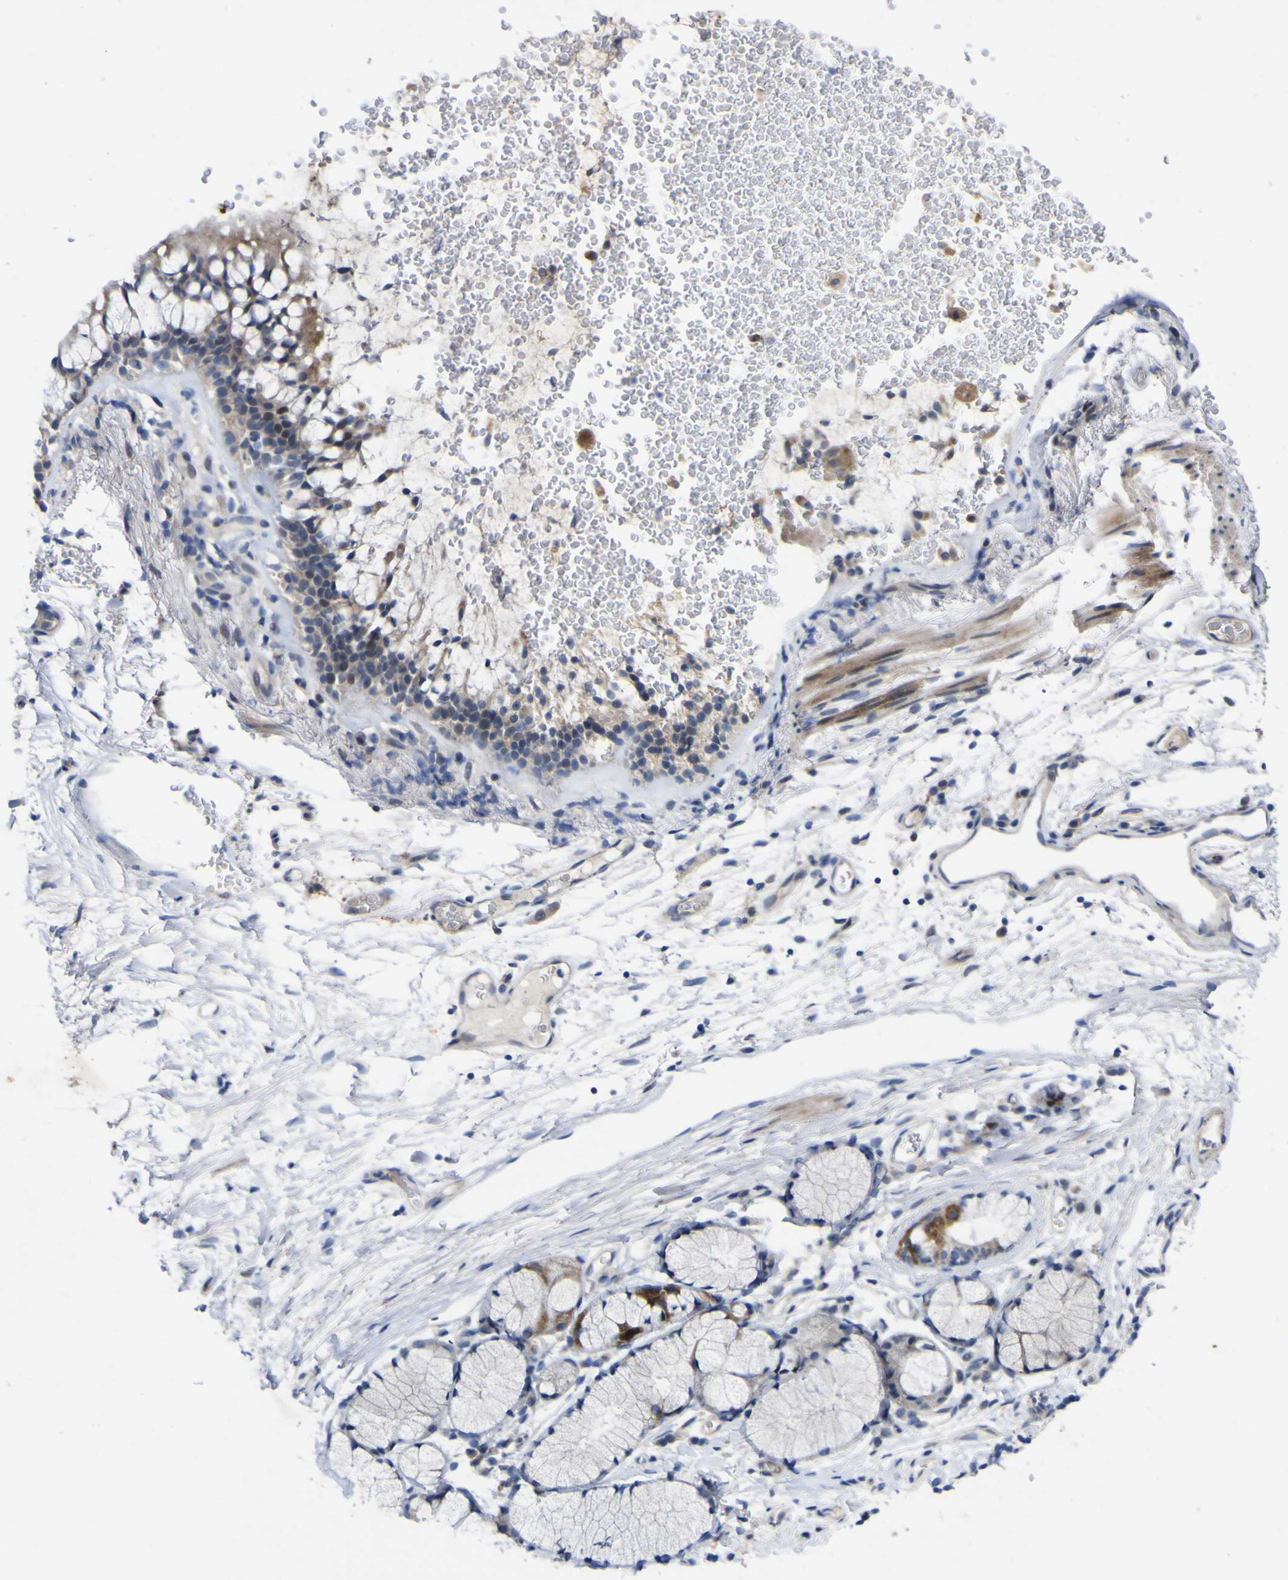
{"staining": {"intensity": "moderate", "quantity": "25%-75%", "location": "cytoplasmic/membranous"}, "tissue": "bronchus", "cell_type": "Respiratory epithelial cells", "image_type": "normal", "snomed": [{"axis": "morphology", "description": "Normal tissue, NOS"}, {"axis": "topography", "description": "Cartilage tissue"}, {"axis": "topography", "description": "Bronchus"}], "caption": "Immunohistochemistry (IHC) micrograph of benign bronchus: bronchus stained using immunohistochemistry (IHC) exhibits medium levels of moderate protein expression localized specifically in the cytoplasmic/membranous of respiratory epithelial cells, appearing as a cytoplasmic/membranous brown color.", "gene": "NAV1", "patient": {"sex": "female", "age": 53}}